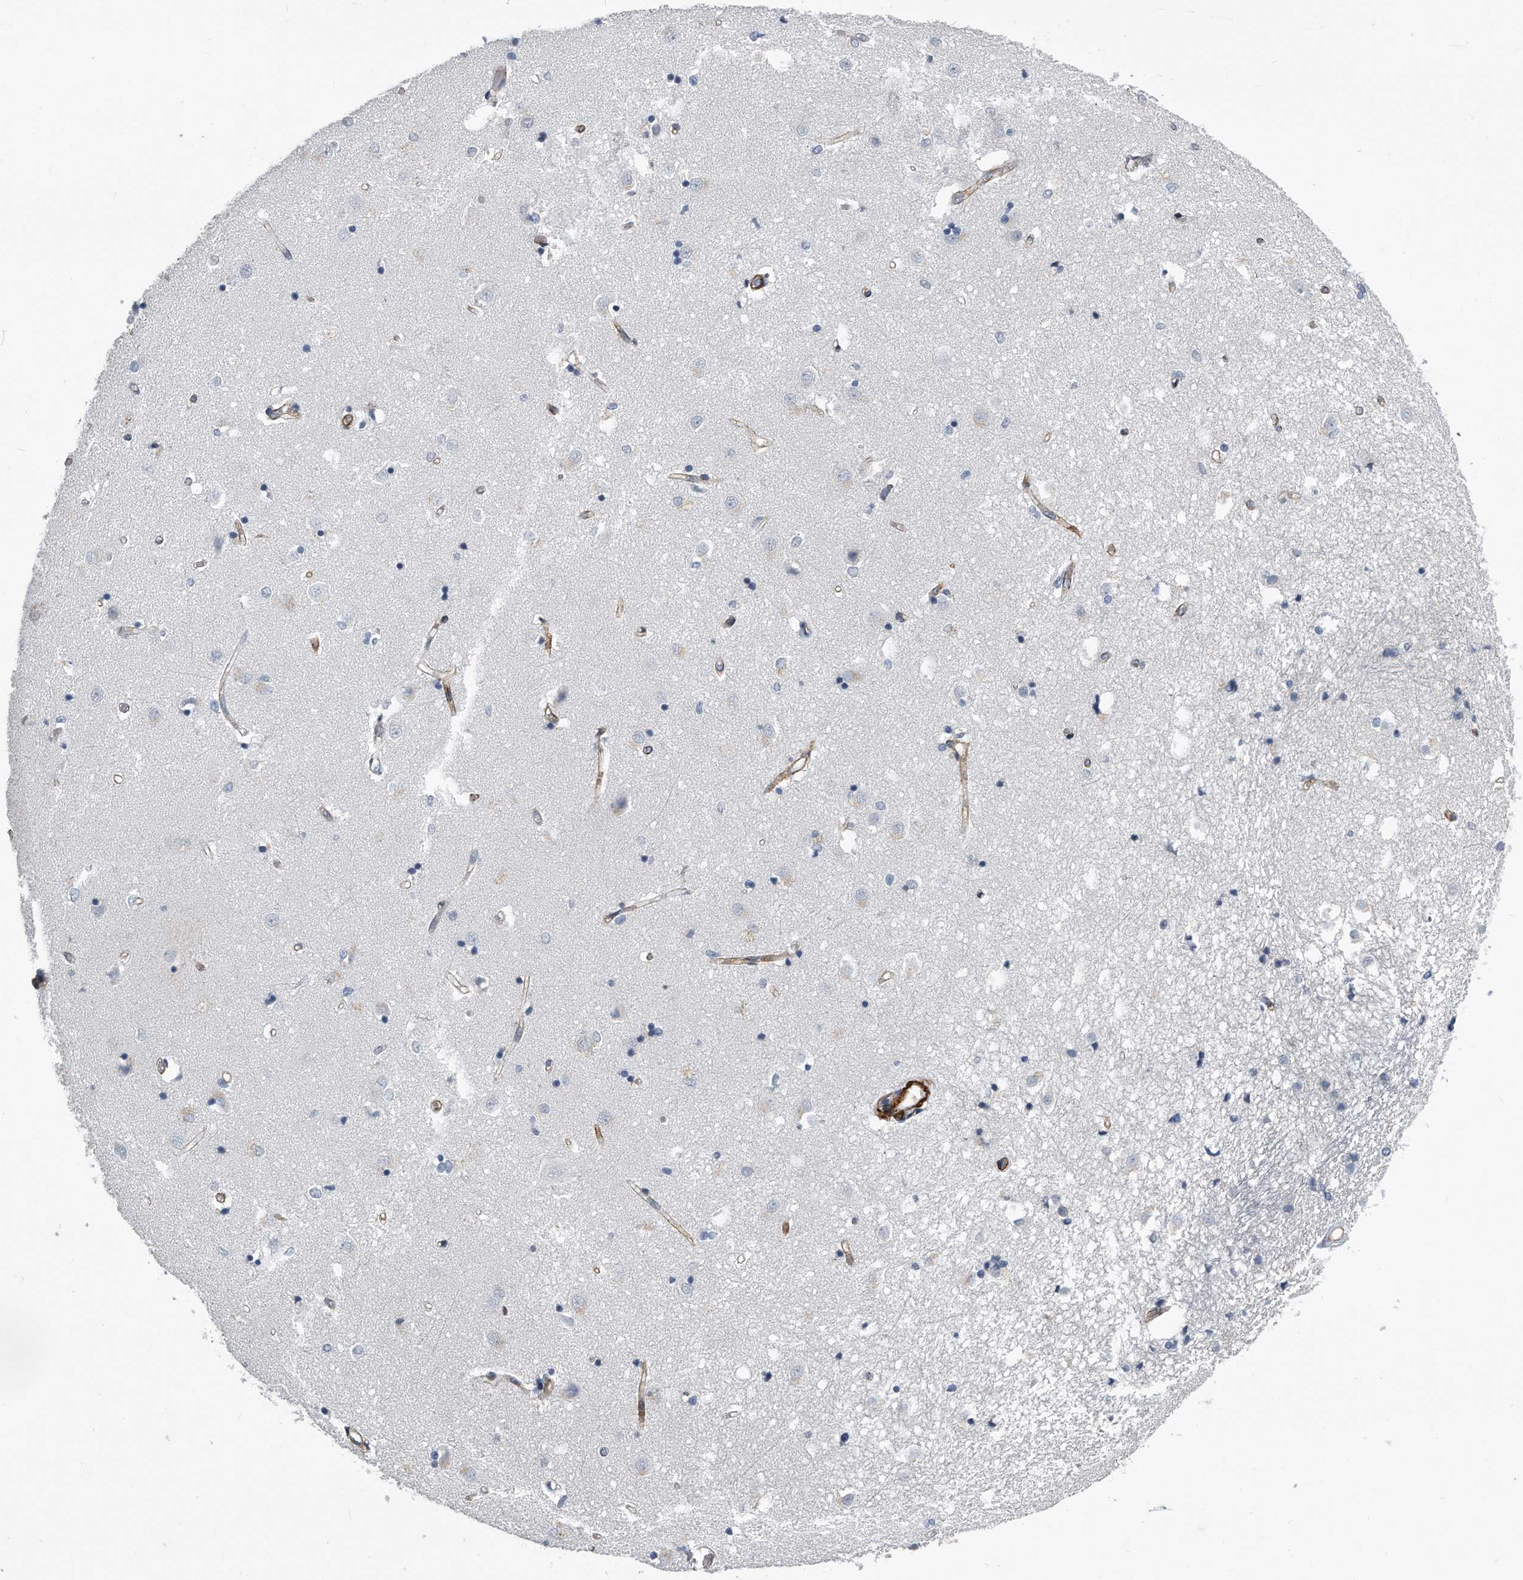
{"staining": {"intensity": "negative", "quantity": "none", "location": "none"}, "tissue": "caudate", "cell_type": "Glial cells", "image_type": "normal", "snomed": [{"axis": "morphology", "description": "Normal tissue, NOS"}, {"axis": "topography", "description": "Lateral ventricle wall"}], "caption": "A high-resolution image shows immunohistochemistry staining of normal caudate, which reveals no significant expression in glial cells.", "gene": "EIF2B4", "patient": {"sex": "male", "age": 45}}